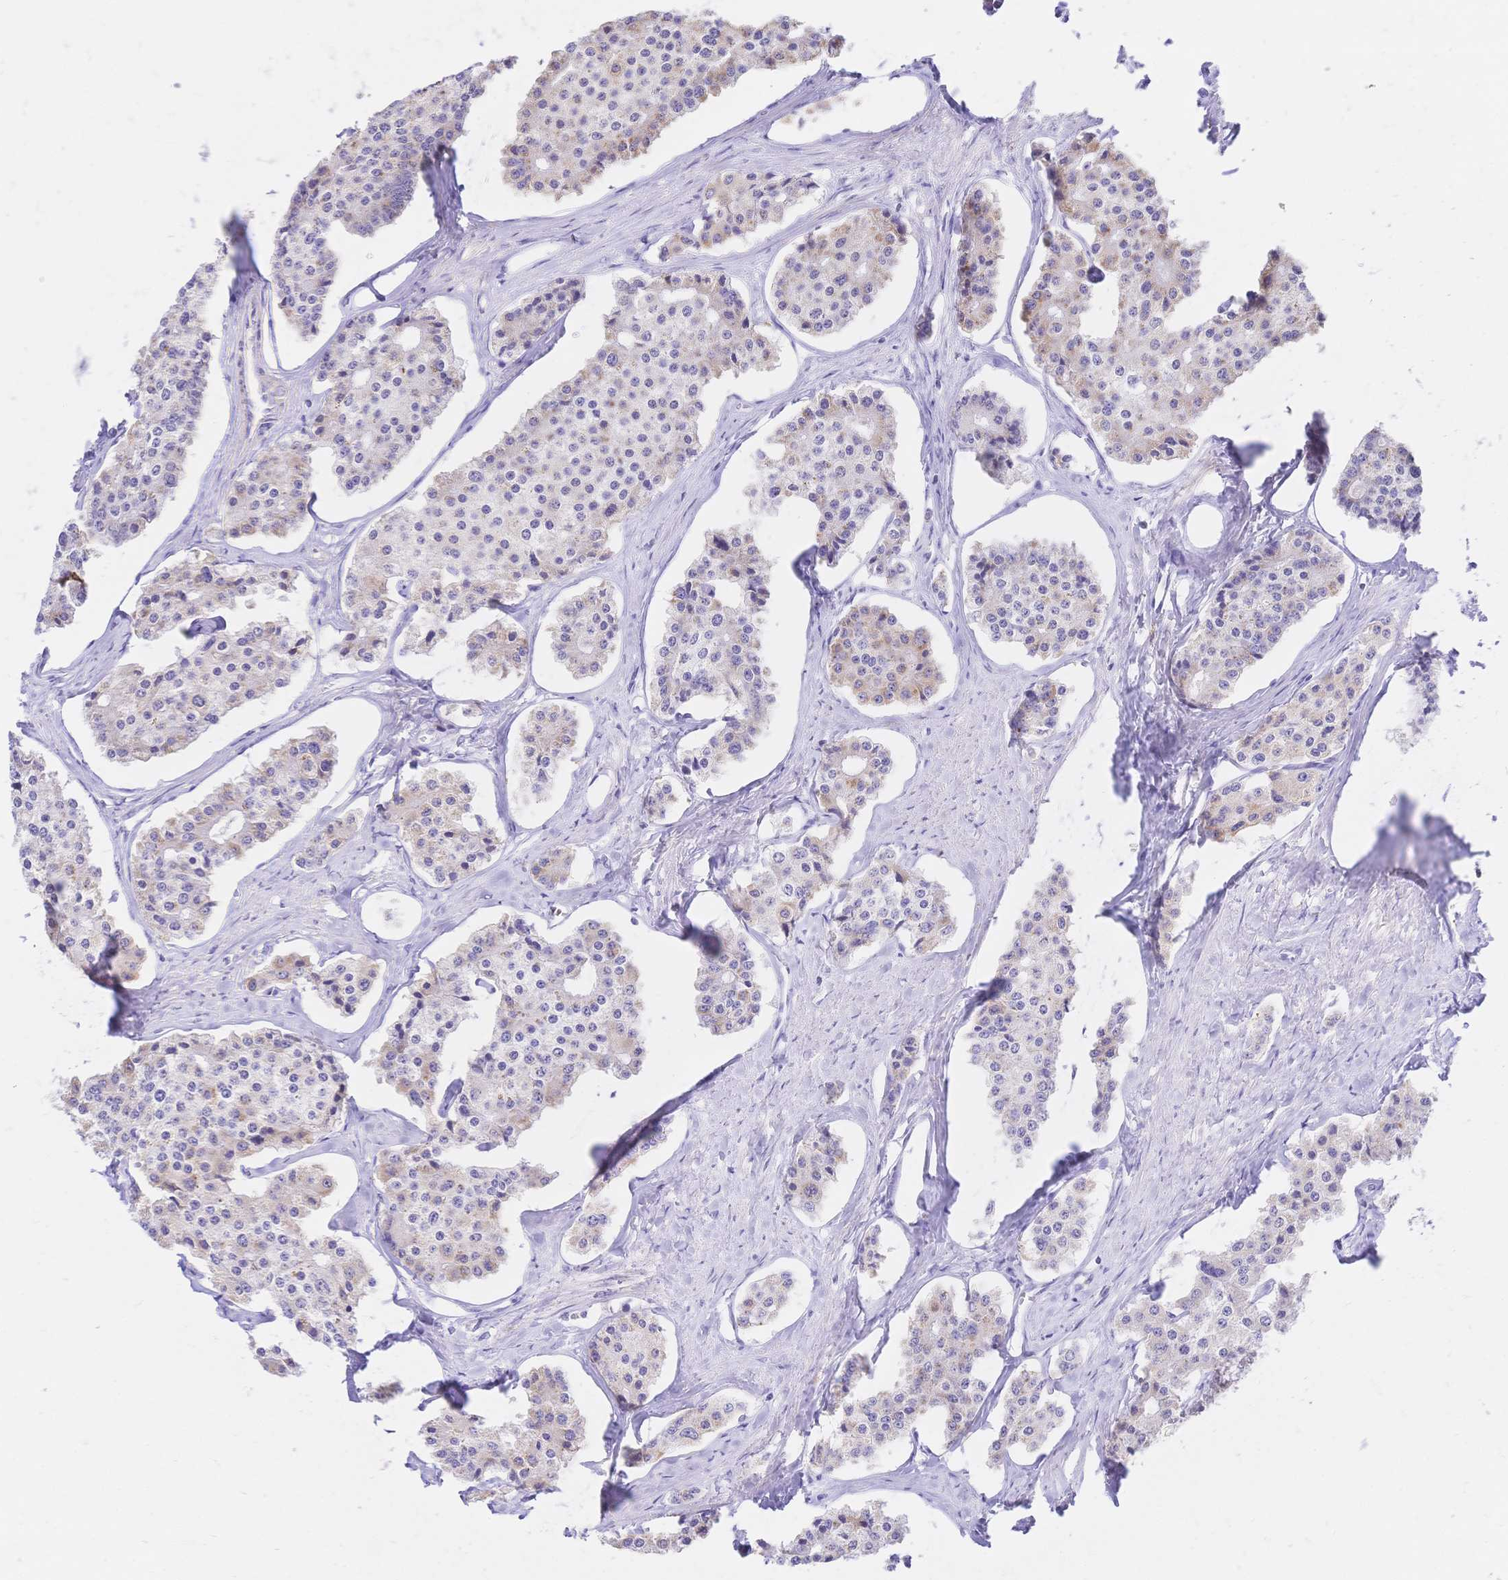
{"staining": {"intensity": "weak", "quantity": "25%-75%", "location": "cytoplasmic/membranous"}, "tissue": "carcinoid", "cell_type": "Tumor cells", "image_type": "cancer", "snomed": [{"axis": "morphology", "description": "Carcinoid, malignant, NOS"}, {"axis": "topography", "description": "Small intestine"}], "caption": "Brown immunohistochemical staining in human carcinoid (malignant) displays weak cytoplasmic/membranous positivity in about 25%-75% of tumor cells.", "gene": "CLEC18B", "patient": {"sex": "female", "age": 65}}